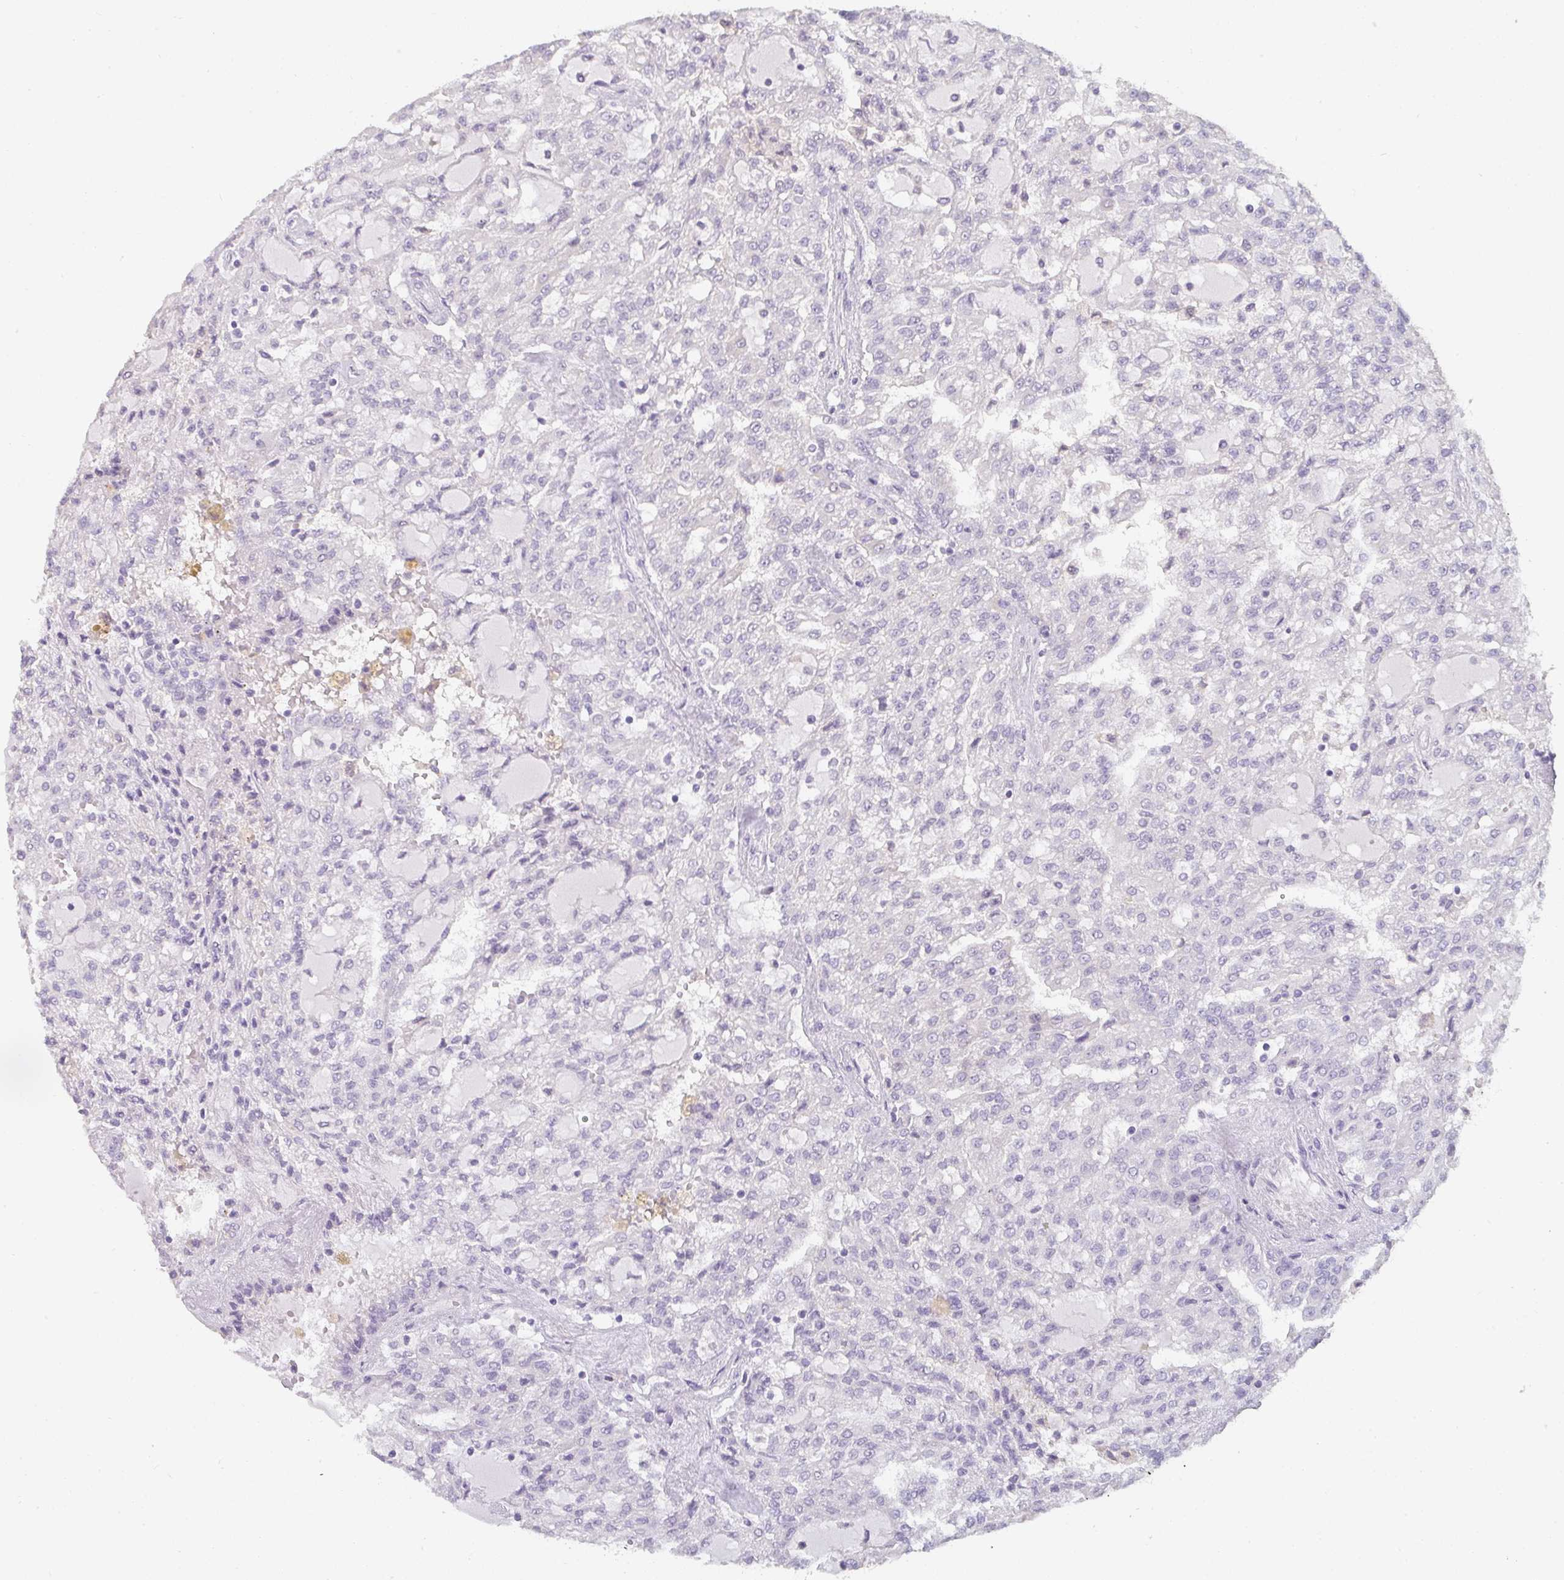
{"staining": {"intensity": "negative", "quantity": "none", "location": "none"}, "tissue": "renal cancer", "cell_type": "Tumor cells", "image_type": "cancer", "snomed": [{"axis": "morphology", "description": "Adenocarcinoma, NOS"}, {"axis": "topography", "description": "Kidney"}], "caption": "Tumor cells show no significant staining in adenocarcinoma (renal). The staining is performed using DAB brown chromogen with nuclei counter-stained in using hematoxylin.", "gene": "C1QTNF8", "patient": {"sex": "male", "age": 63}}